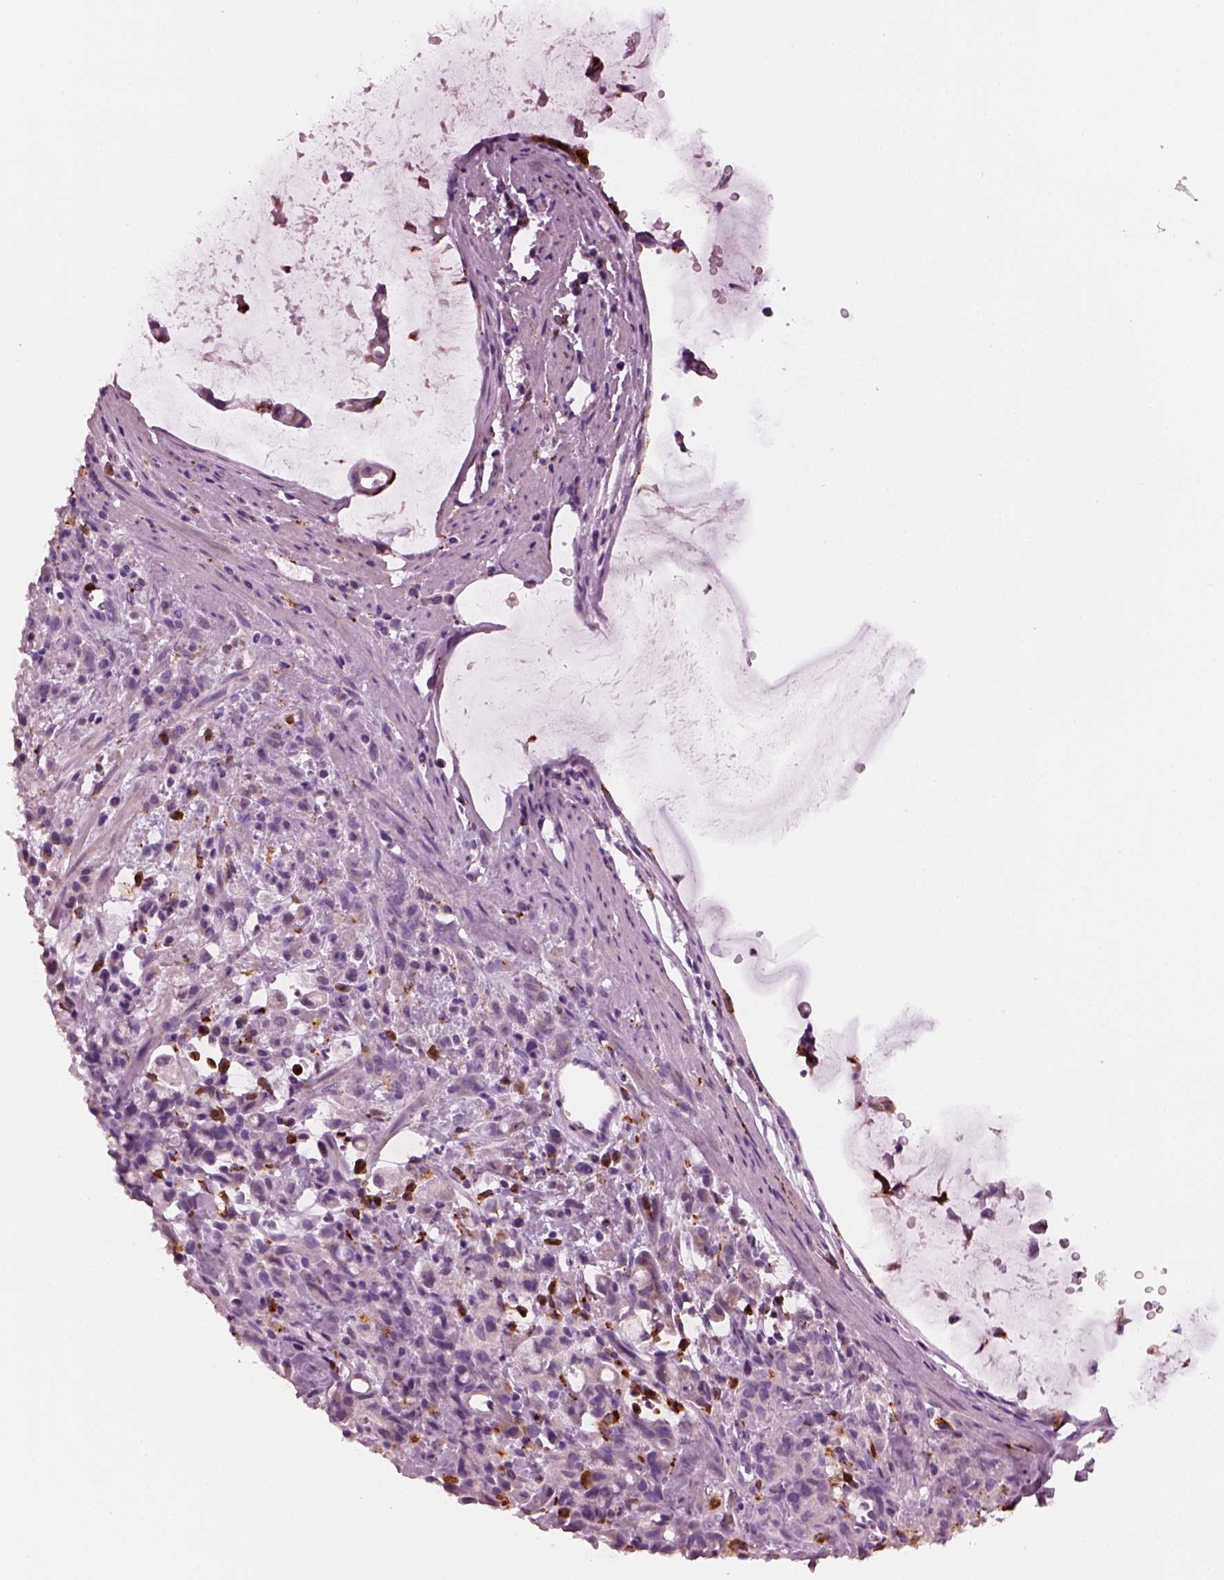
{"staining": {"intensity": "negative", "quantity": "none", "location": "none"}, "tissue": "stomach cancer", "cell_type": "Tumor cells", "image_type": "cancer", "snomed": [{"axis": "morphology", "description": "Adenocarcinoma, NOS"}, {"axis": "topography", "description": "Stomach"}], "caption": "Immunohistochemistry (IHC) of stomach cancer exhibits no expression in tumor cells.", "gene": "SLAMF8", "patient": {"sex": "female", "age": 60}}